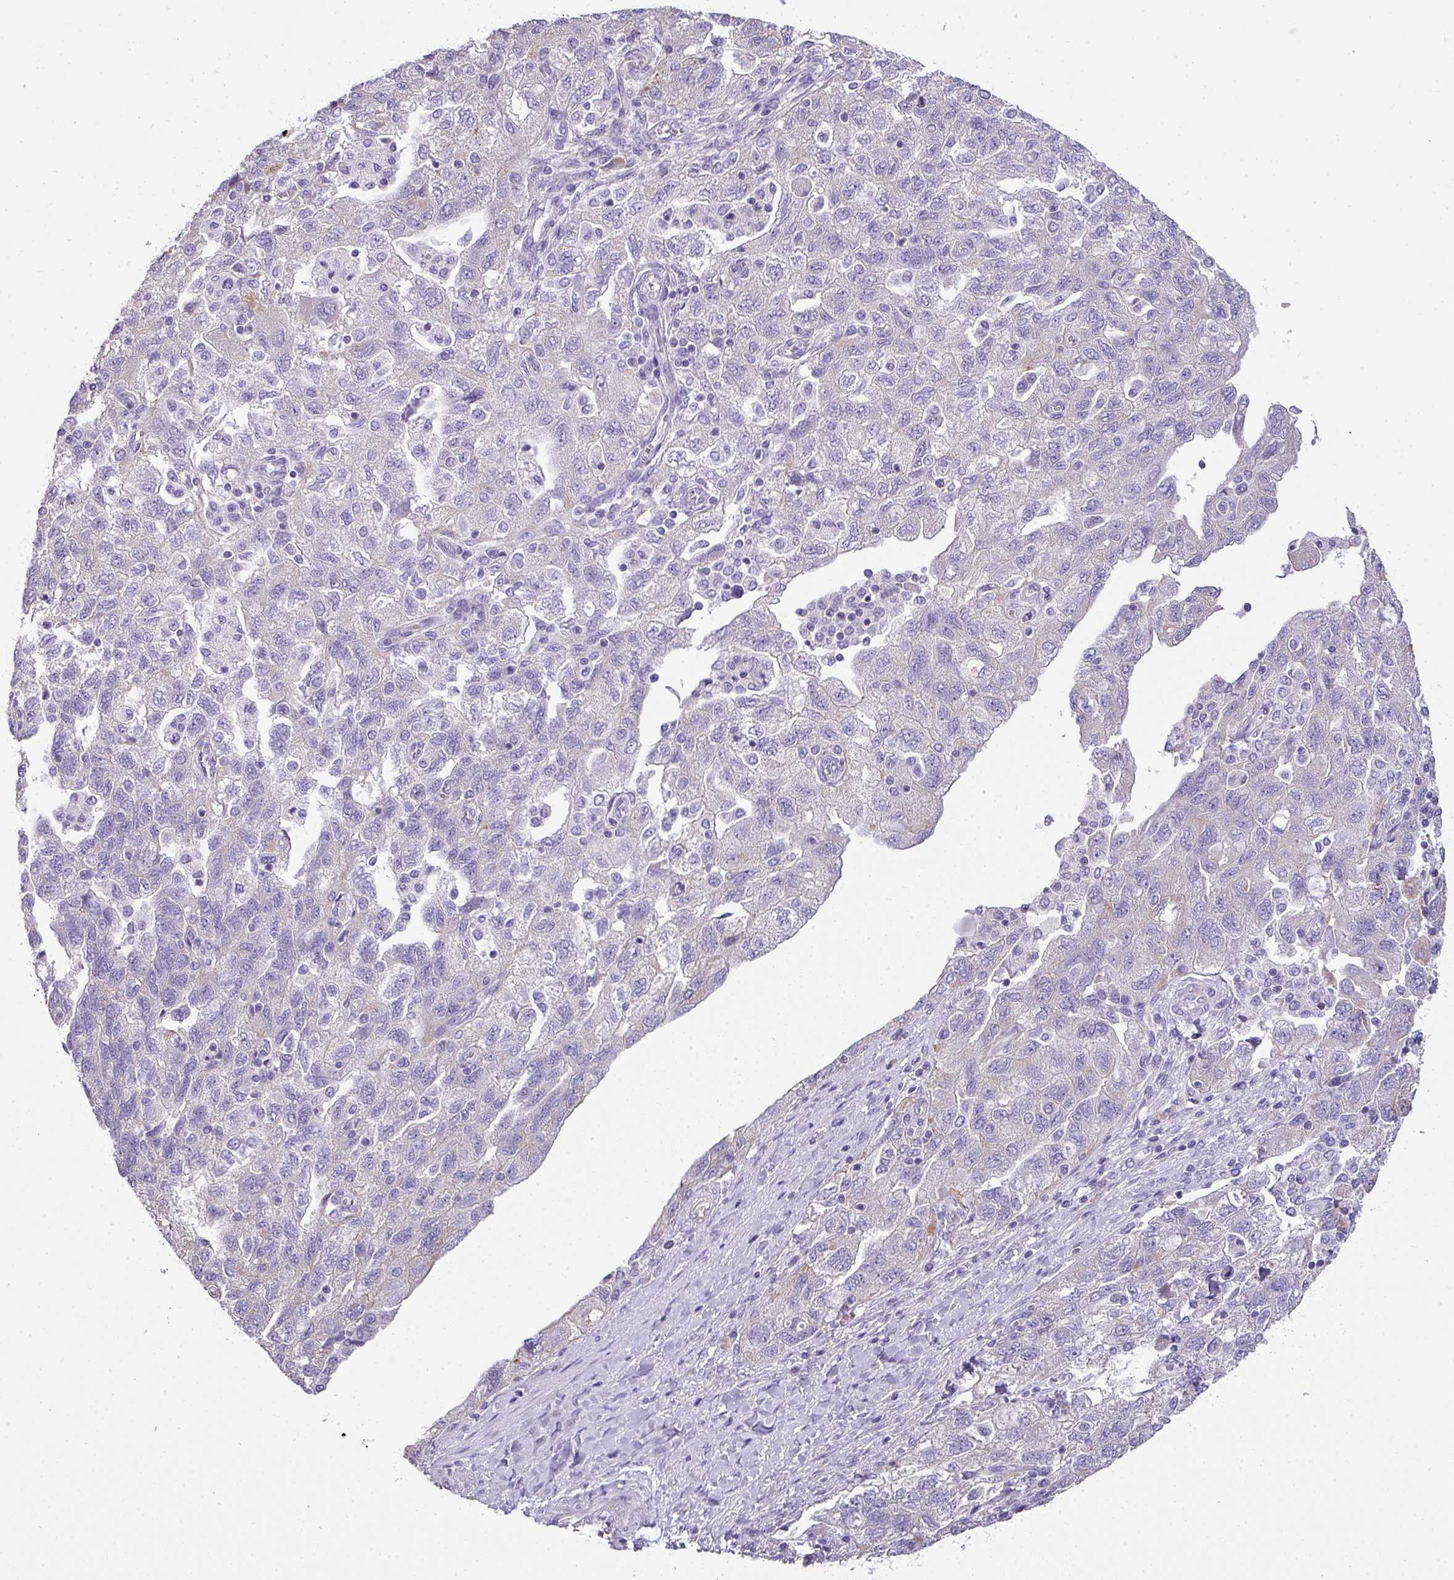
{"staining": {"intensity": "negative", "quantity": "none", "location": "none"}, "tissue": "ovarian cancer", "cell_type": "Tumor cells", "image_type": "cancer", "snomed": [{"axis": "morphology", "description": "Carcinoma, NOS"}, {"axis": "morphology", "description": "Cystadenocarcinoma, serous, NOS"}, {"axis": "topography", "description": "Ovary"}], "caption": "Protein analysis of ovarian cancer (carcinoma) demonstrates no significant expression in tumor cells.", "gene": "PALS2", "patient": {"sex": "female", "age": 69}}